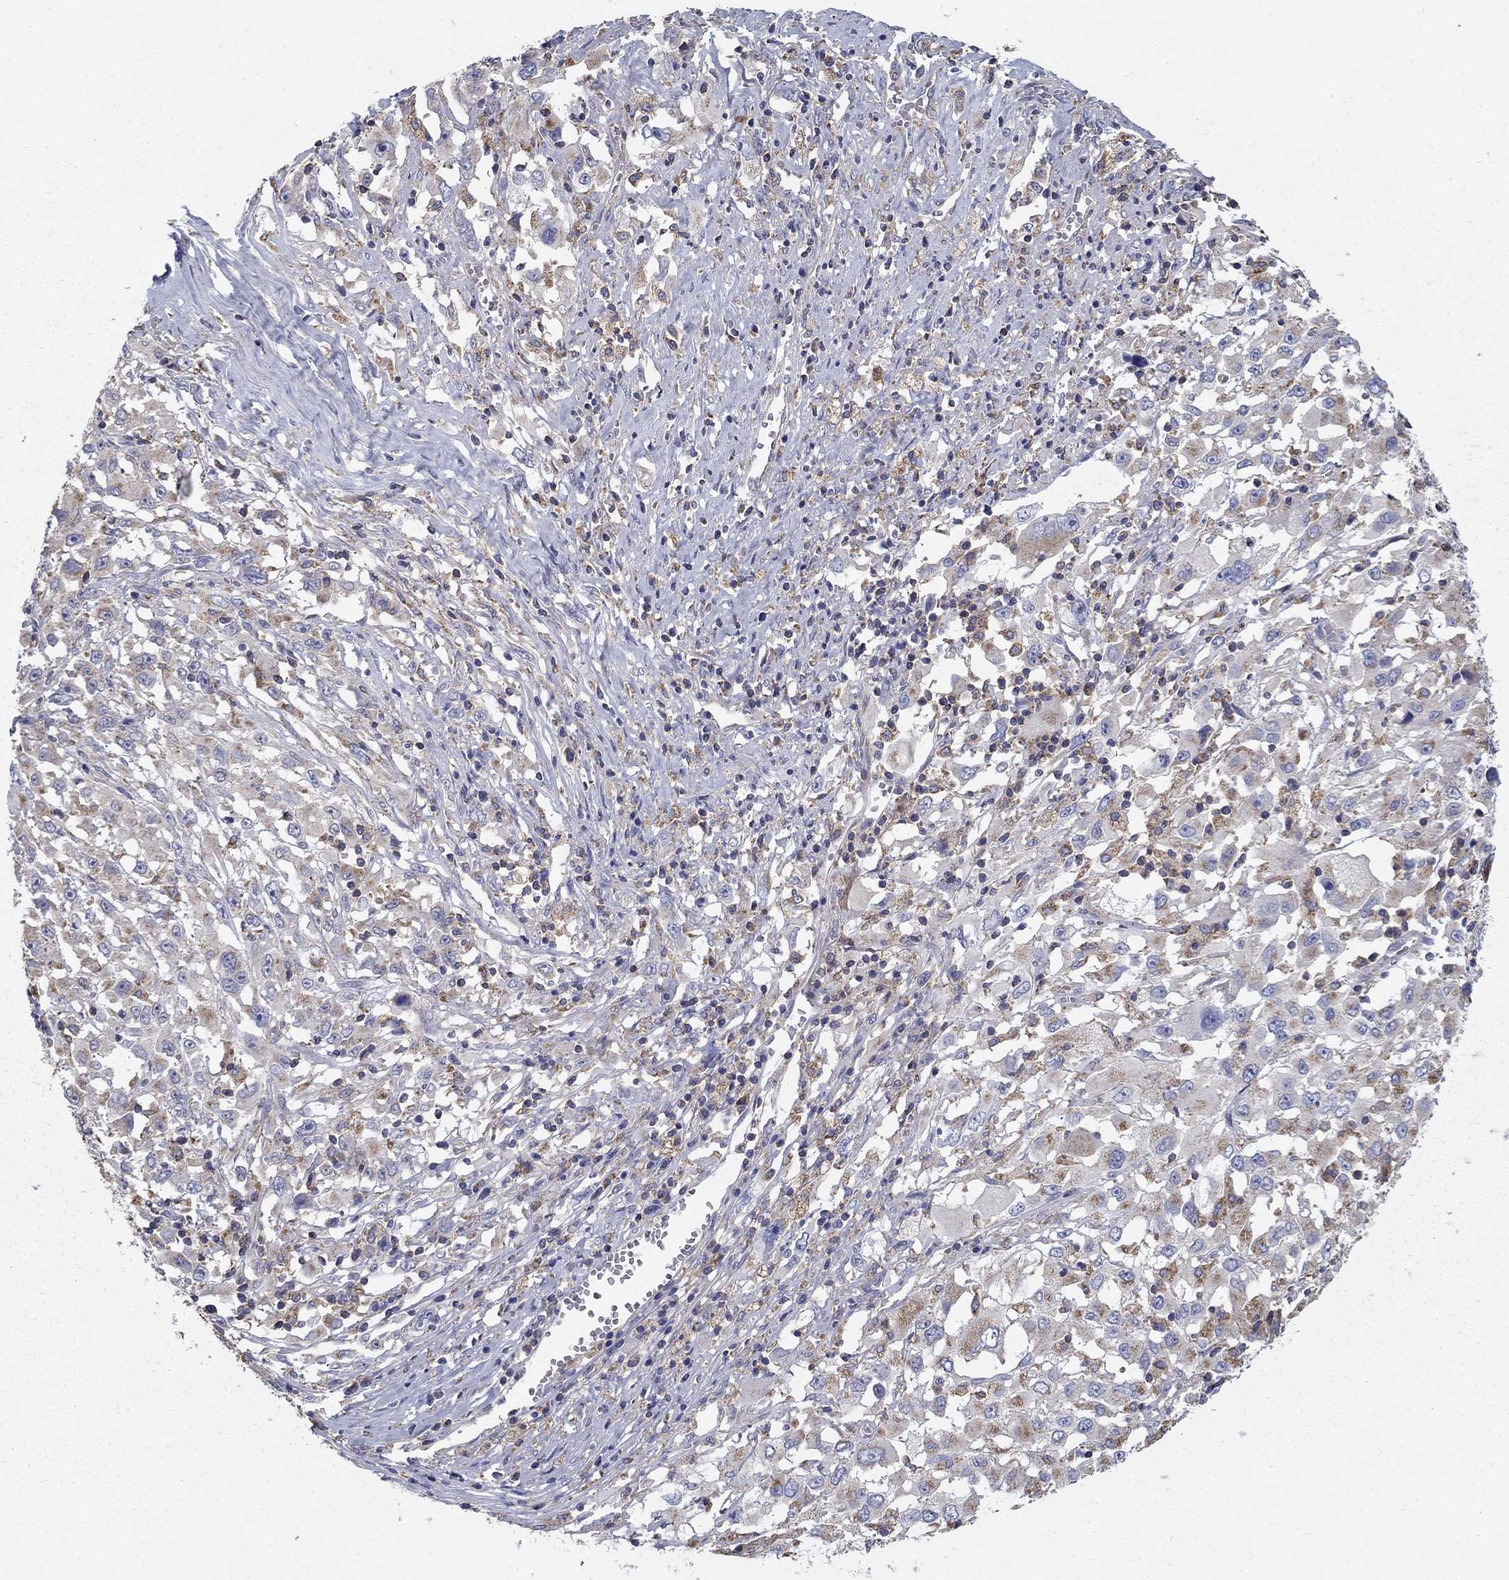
{"staining": {"intensity": "moderate", "quantity": "<25%", "location": "cytoplasmic/membranous"}, "tissue": "melanoma", "cell_type": "Tumor cells", "image_type": "cancer", "snomed": [{"axis": "morphology", "description": "Malignant melanoma, Metastatic site"}, {"axis": "topography", "description": "Soft tissue"}], "caption": "This histopathology image shows immunohistochemistry staining of melanoma, with low moderate cytoplasmic/membranous positivity in about <25% of tumor cells.", "gene": "NME5", "patient": {"sex": "male", "age": 50}}